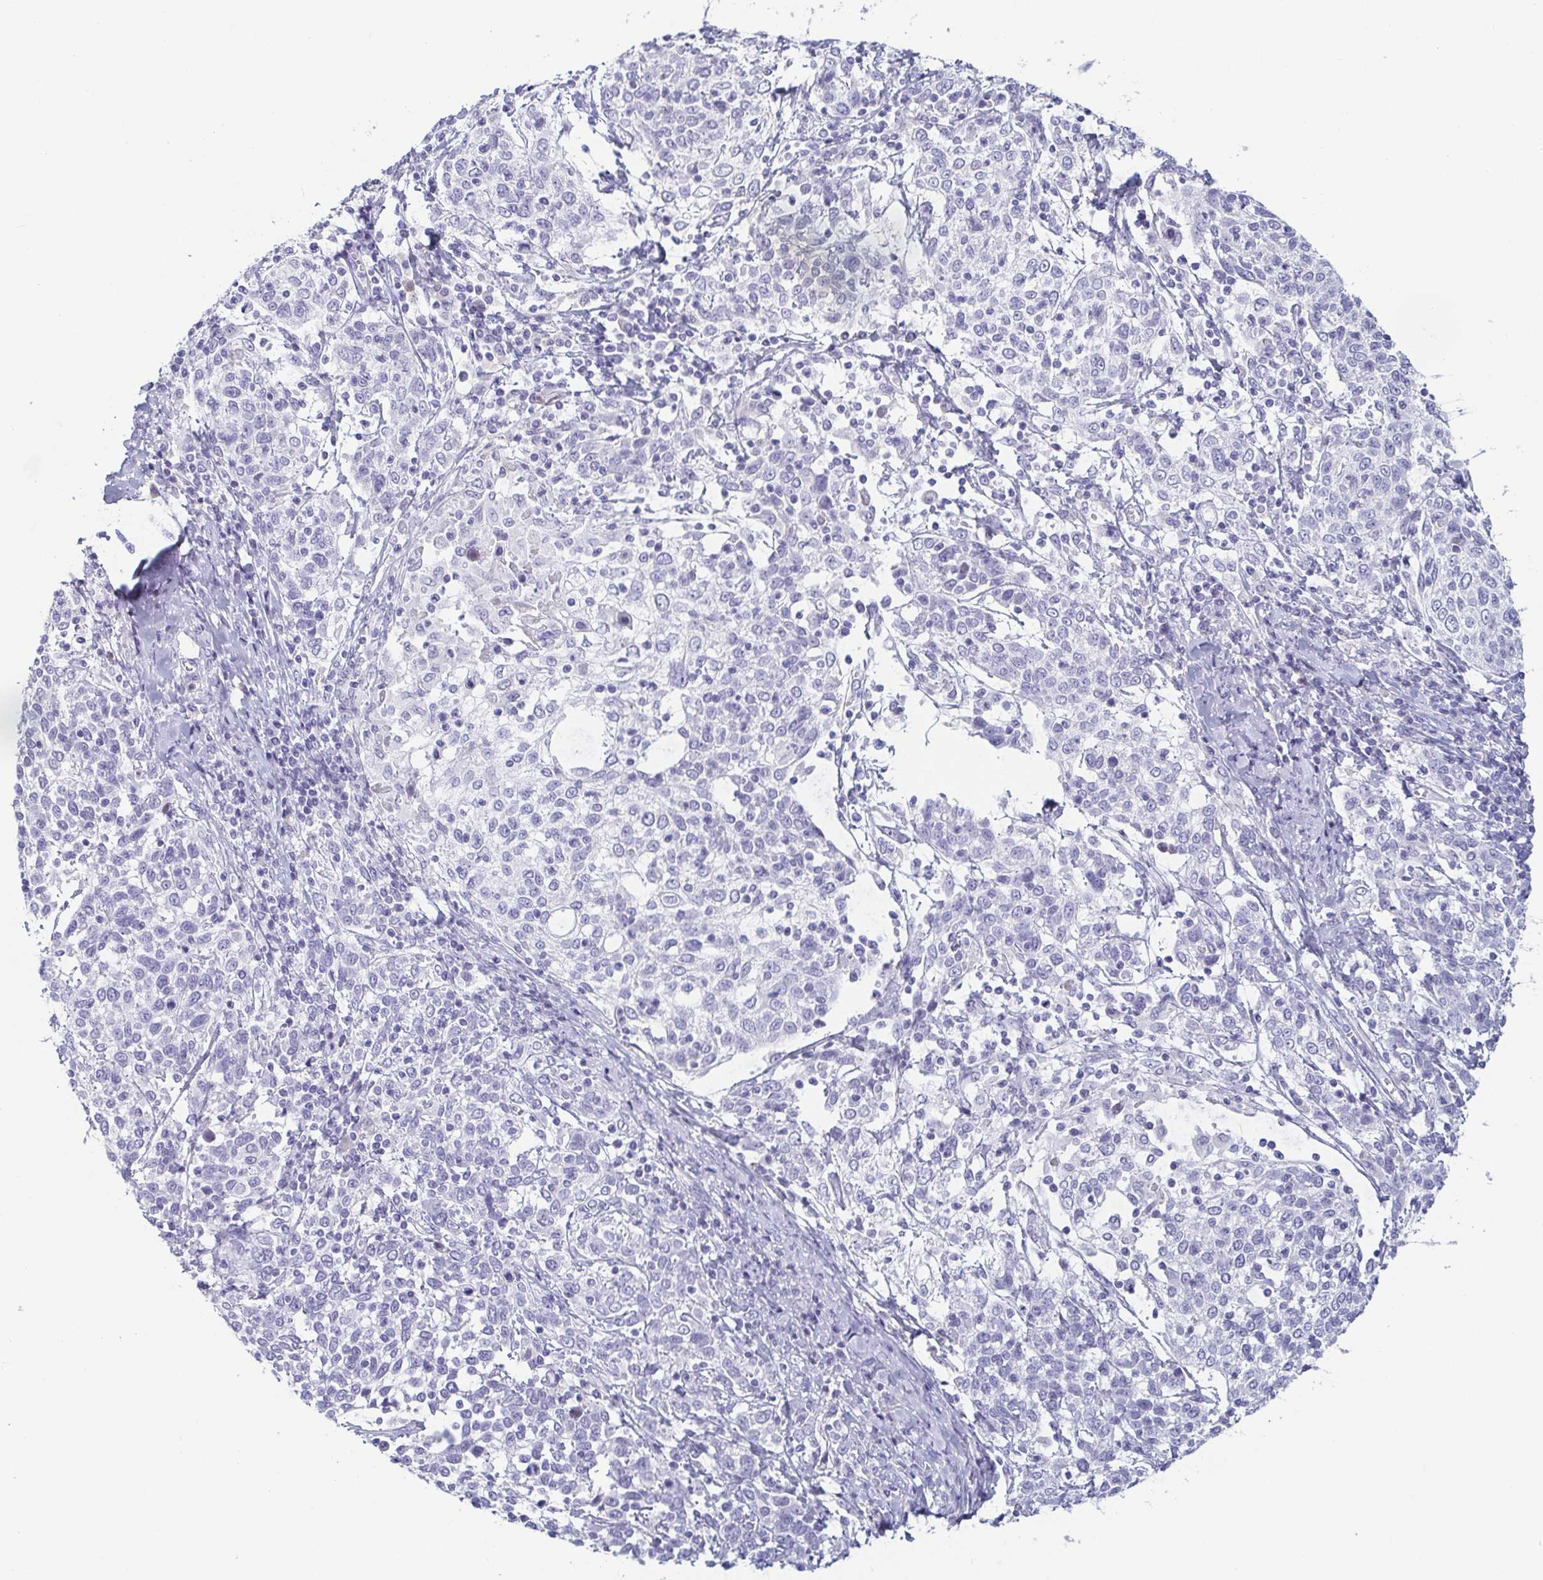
{"staining": {"intensity": "negative", "quantity": "none", "location": "none"}, "tissue": "cervical cancer", "cell_type": "Tumor cells", "image_type": "cancer", "snomed": [{"axis": "morphology", "description": "Squamous cell carcinoma, NOS"}, {"axis": "topography", "description": "Cervix"}], "caption": "There is no significant positivity in tumor cells of cervical squamous cell carcinoma.", "gene": "ITLN1", "patient": {"sex": "female", "age": 61}}